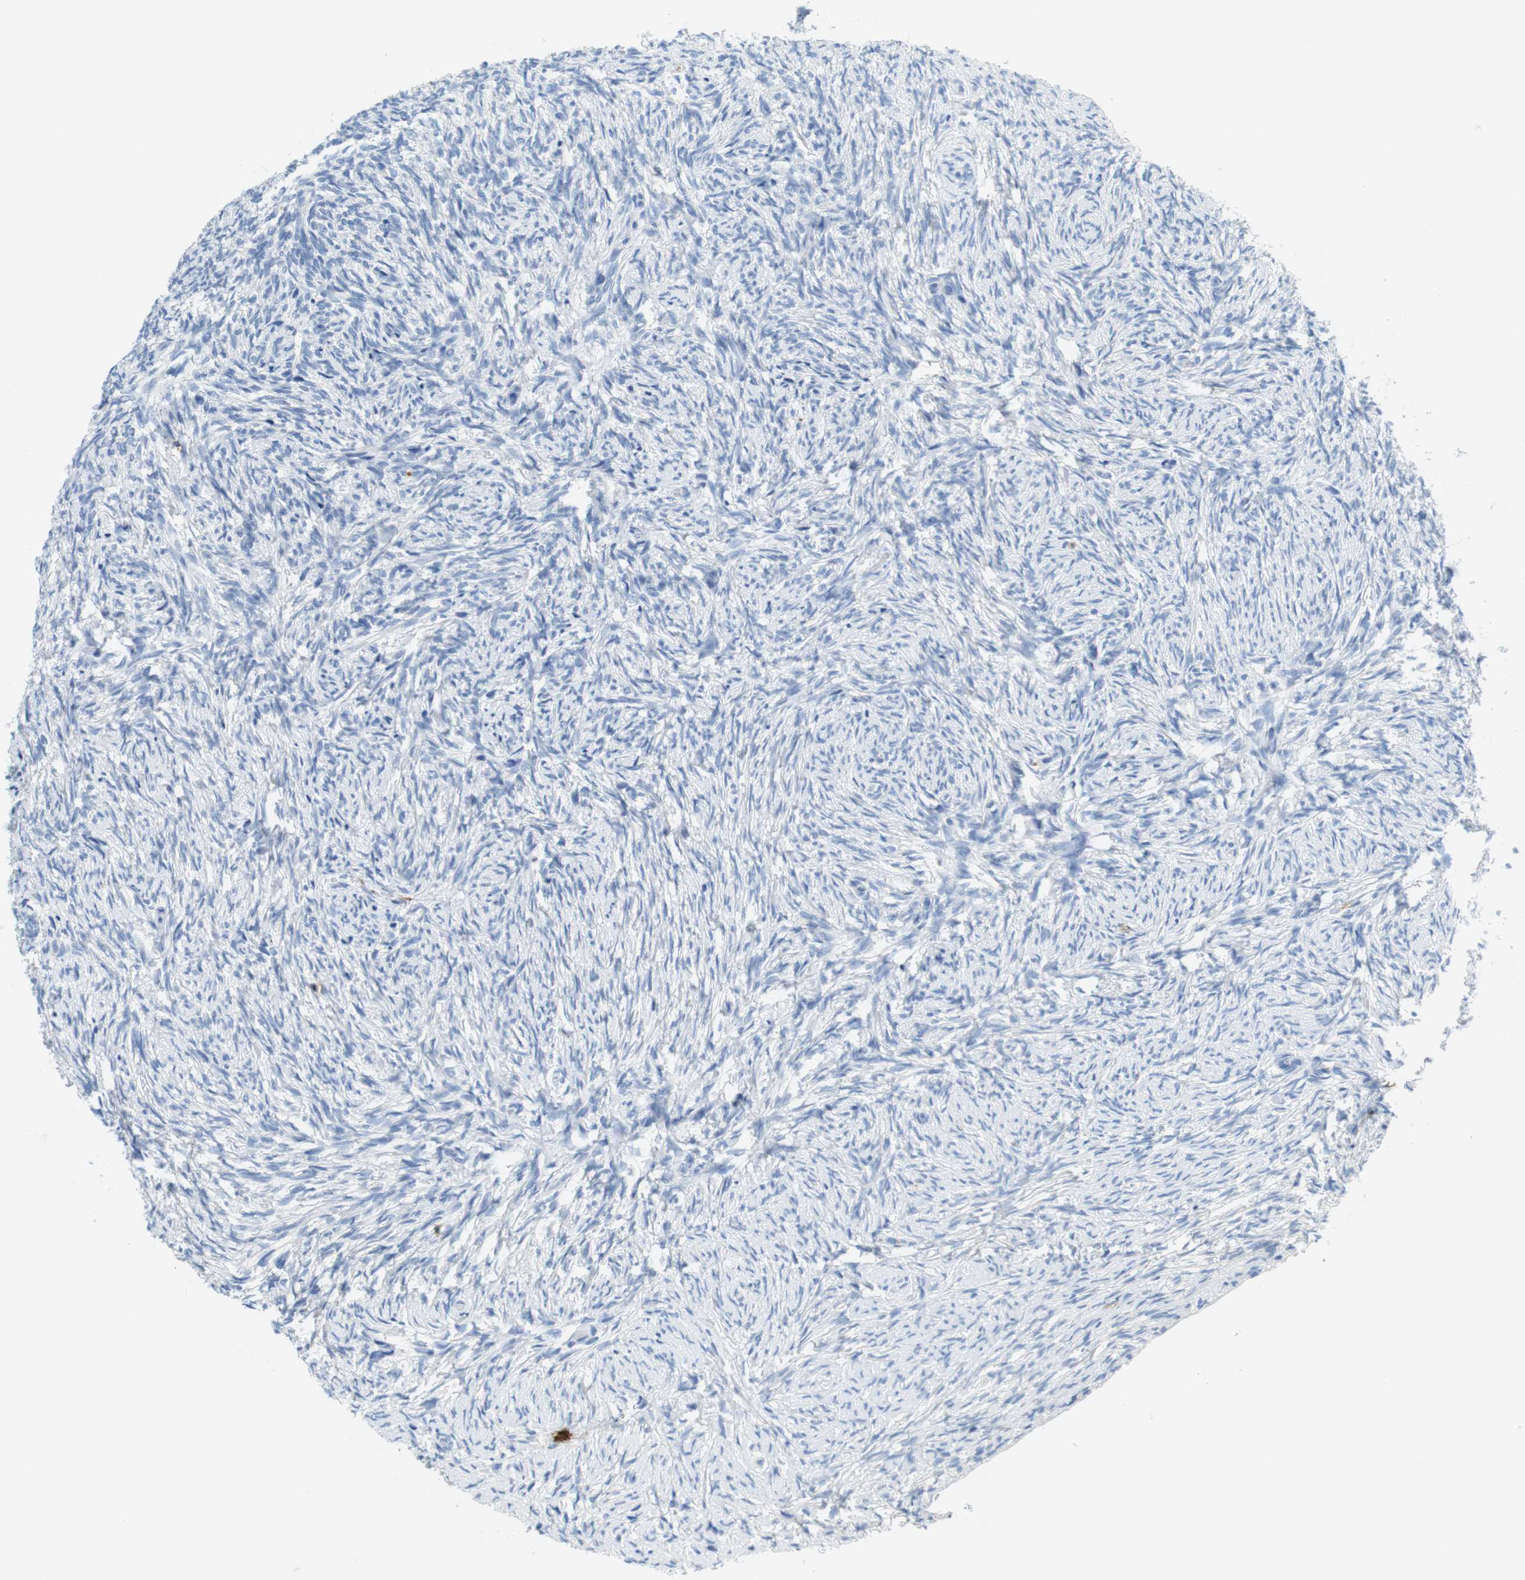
{"staining": {"intensity": "negative", "quantity": "none", "location": "none"}, "tissue": "ovary", "cell_type": "Follicle cells", "image_type": "normal", "snomed": [{"axis": "morphology", "description": "Normal tissue, NOS"}, {"axis": "topography", "description": "Ovary"}], "caption": "Ovary stained for a protein using IHC reveals no staining follicle cells.", "gene": "LAT", "patient": {"sex": "female", "age": 60}}